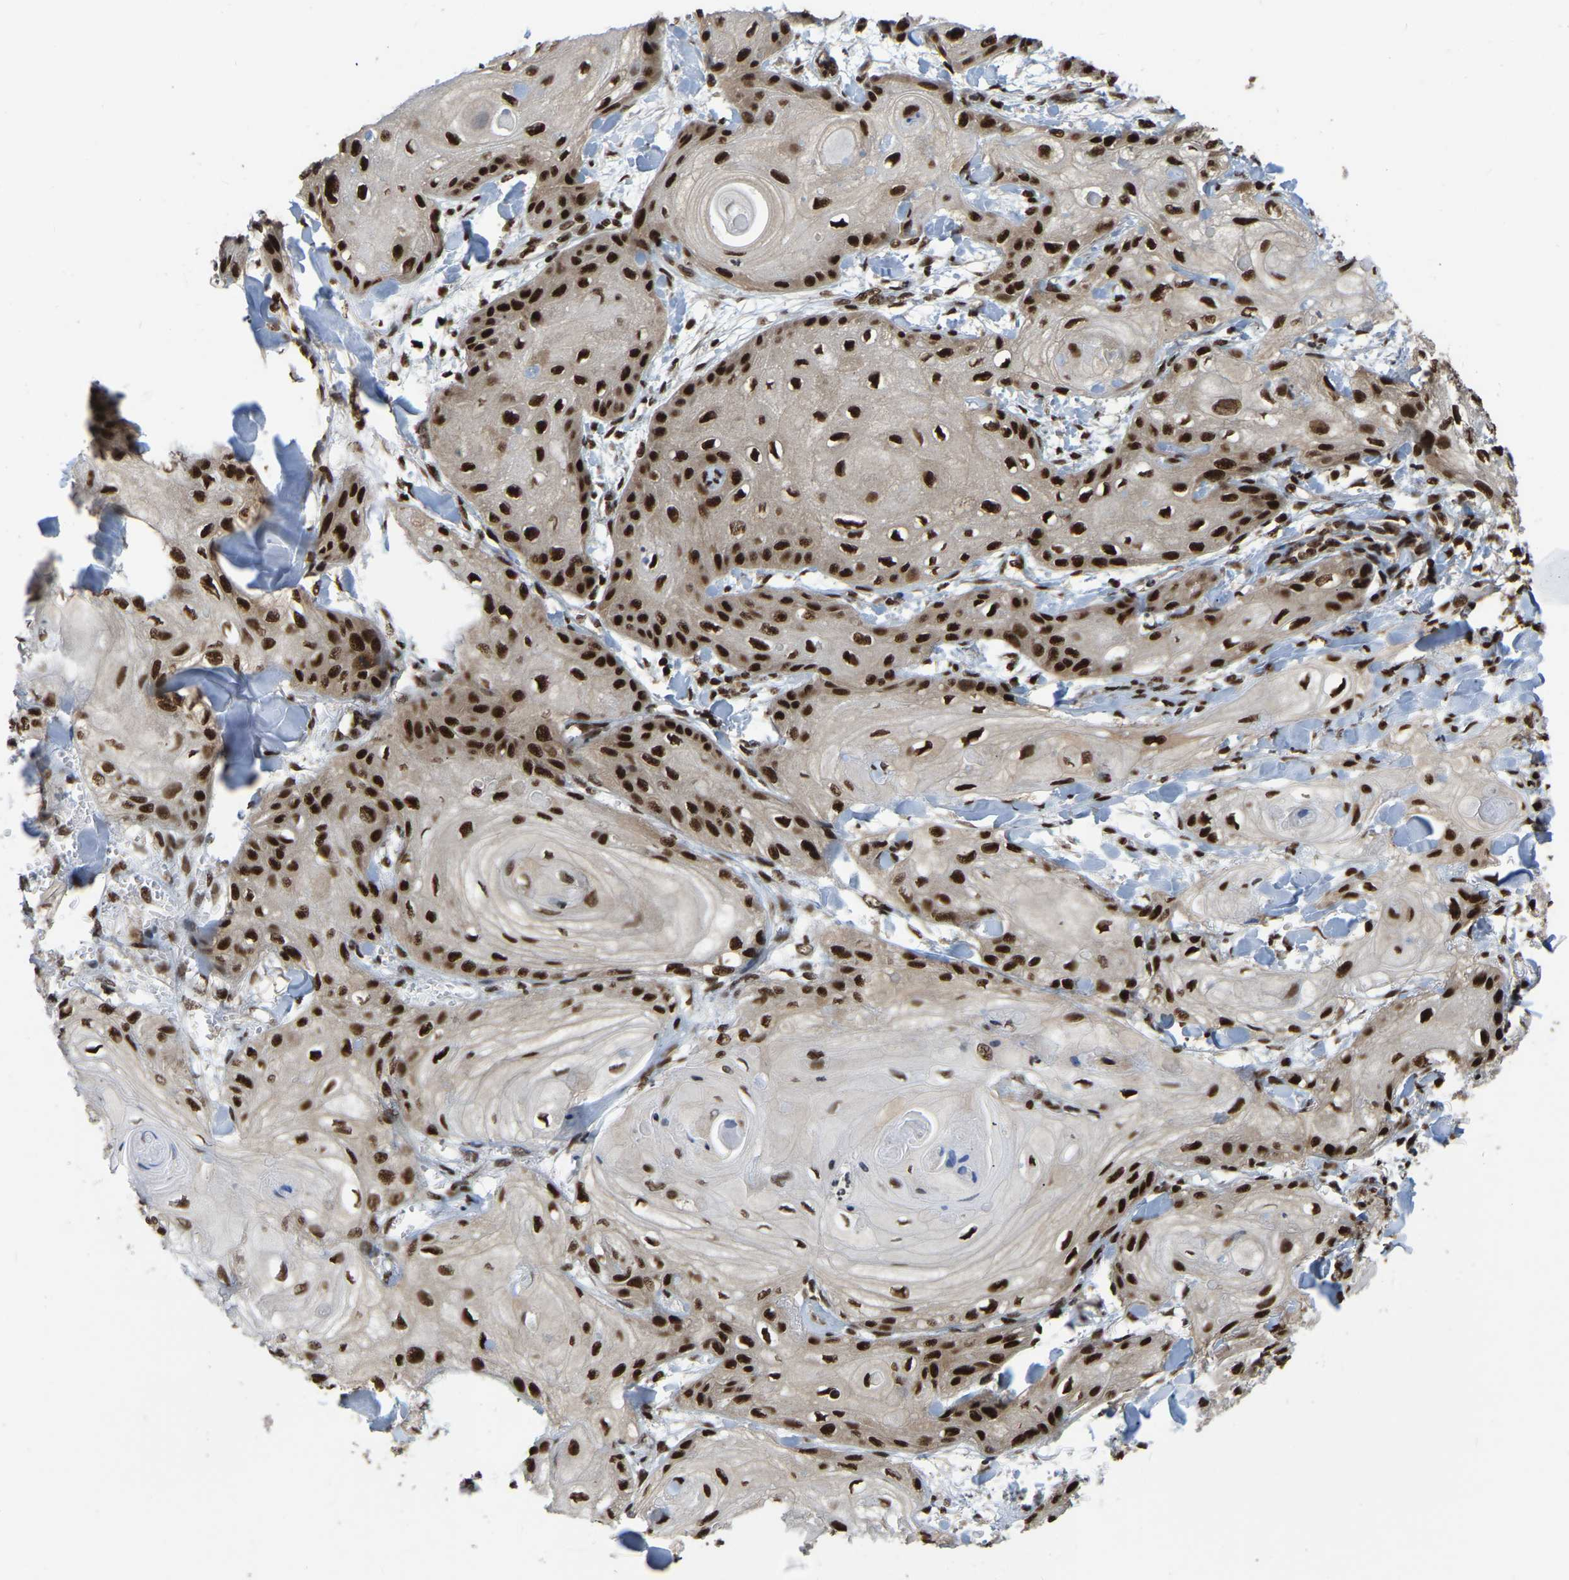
{"staining": {"intensity": "strong", "quantity": ">75%", "location": "nuclear"}, "tissue": "skin cancer", "cell_type": "Tumor cells", "image_type": "cancer", "snomed": [{"axis": "morphology", "description": "Squamous cell carcinoma, NOS"}, {"axis": "topography", "description": "Skin"}], "caption": "An immunohistochemistry (IHC) histopathology image of tumor tissue is shown. Protein staining in brown labels strong nuclear positivity in skin squamous cell carcinoma within tumor cells. (Brightfield microscopy of DAB IHC at high magnification).", "gene": "TBL1XR1", "patient": {"sex": "male", "age": 74}}